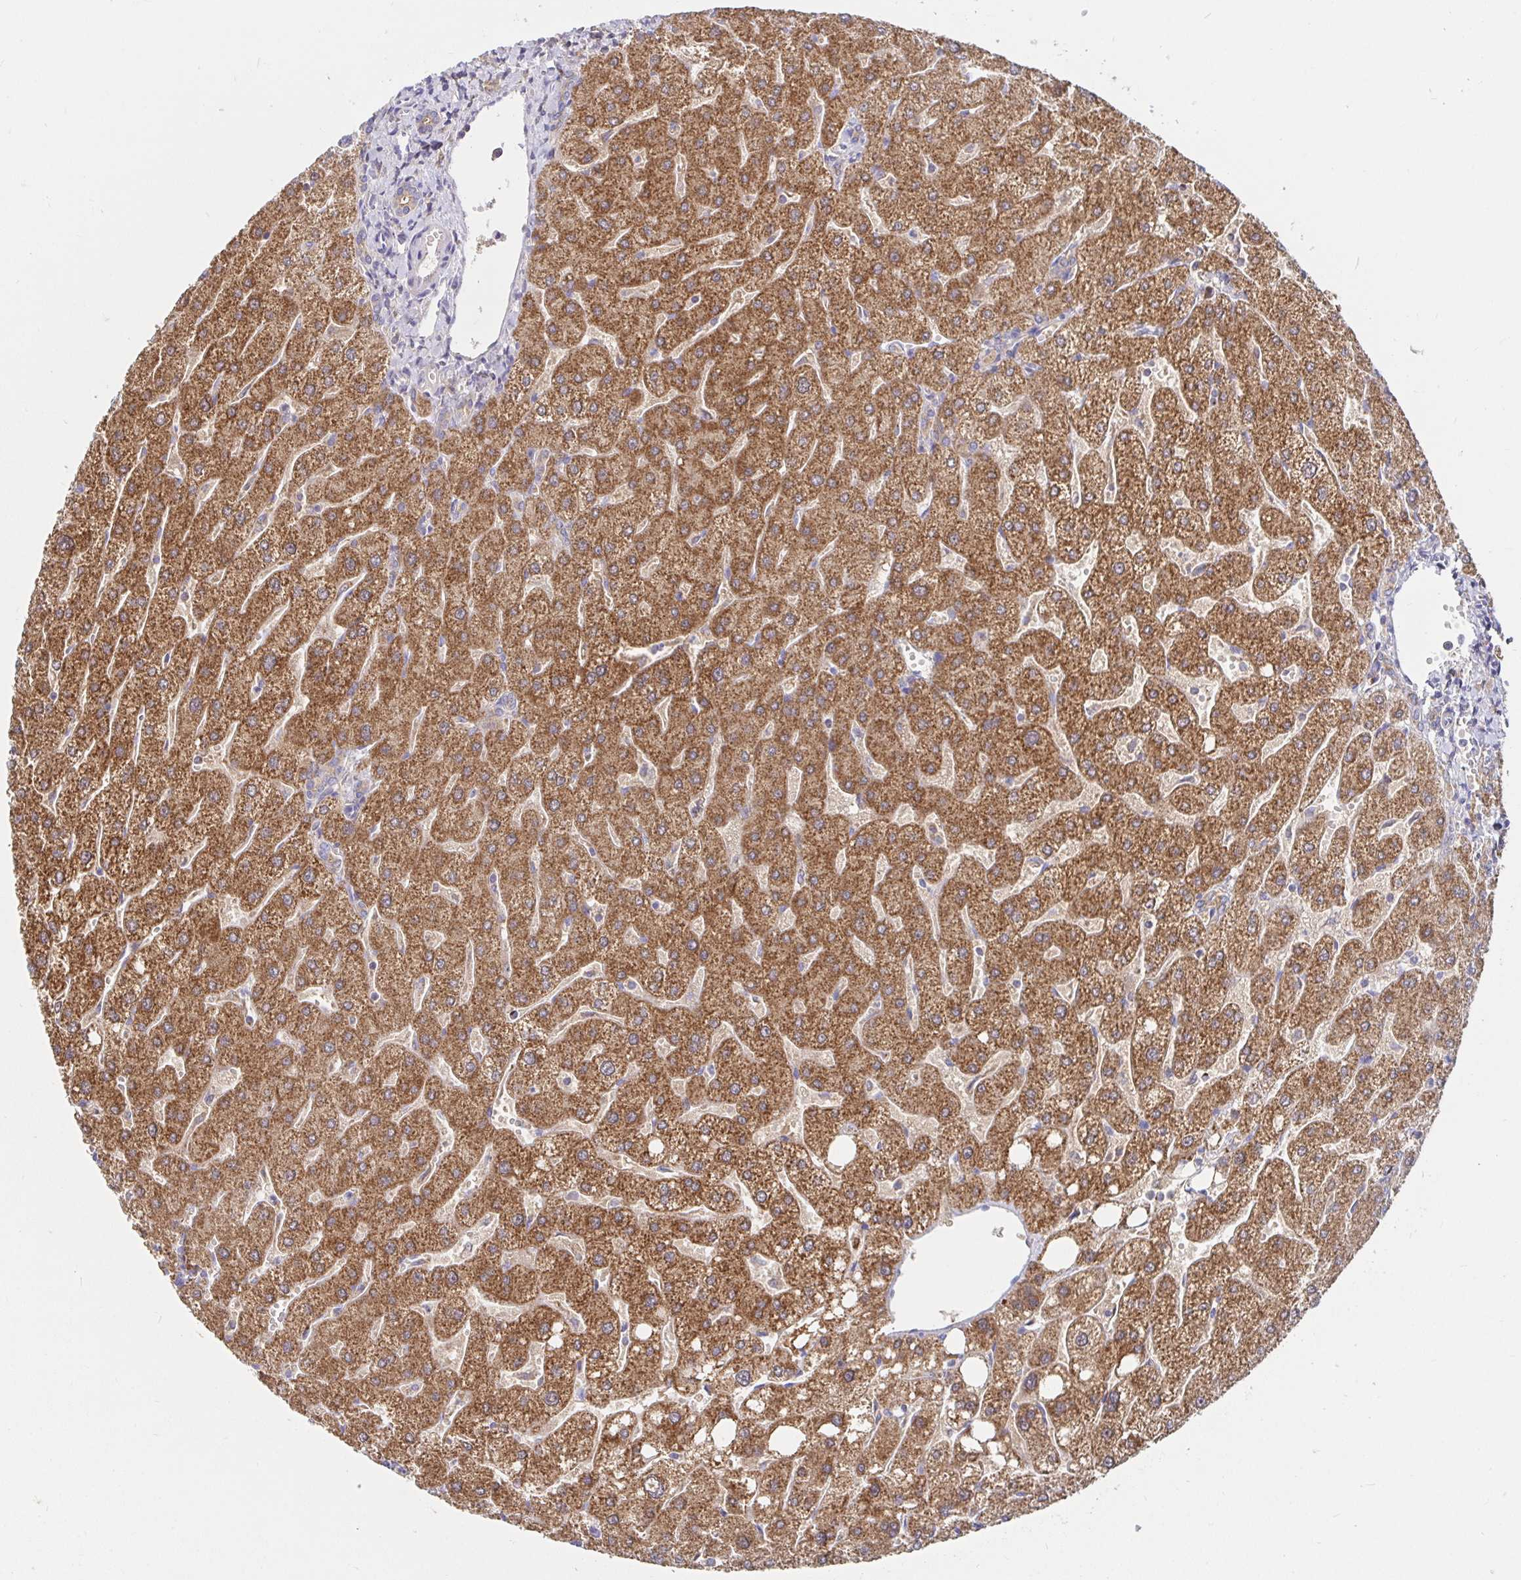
{"staining": {"intensity": "moderate", "quantity": ">75%", "location": "cytoplasmic/membranous"}, "tissue": "liver", "cell_type": "Cholangiocytes", "image_type": "normal", "snomed": [{"axis": "morphology", "description": "Normal tissue, NOS"}, {"axis": "topography", "description": "Liver"}], "caption": "Human liver stained with a brown dye demonstrates moderate cytoplasmic/membranous positive staining in approximately >75% of cholangiocytes.", "gene": "PRDX3", "patient": {"sex": "male", "age": 67}}